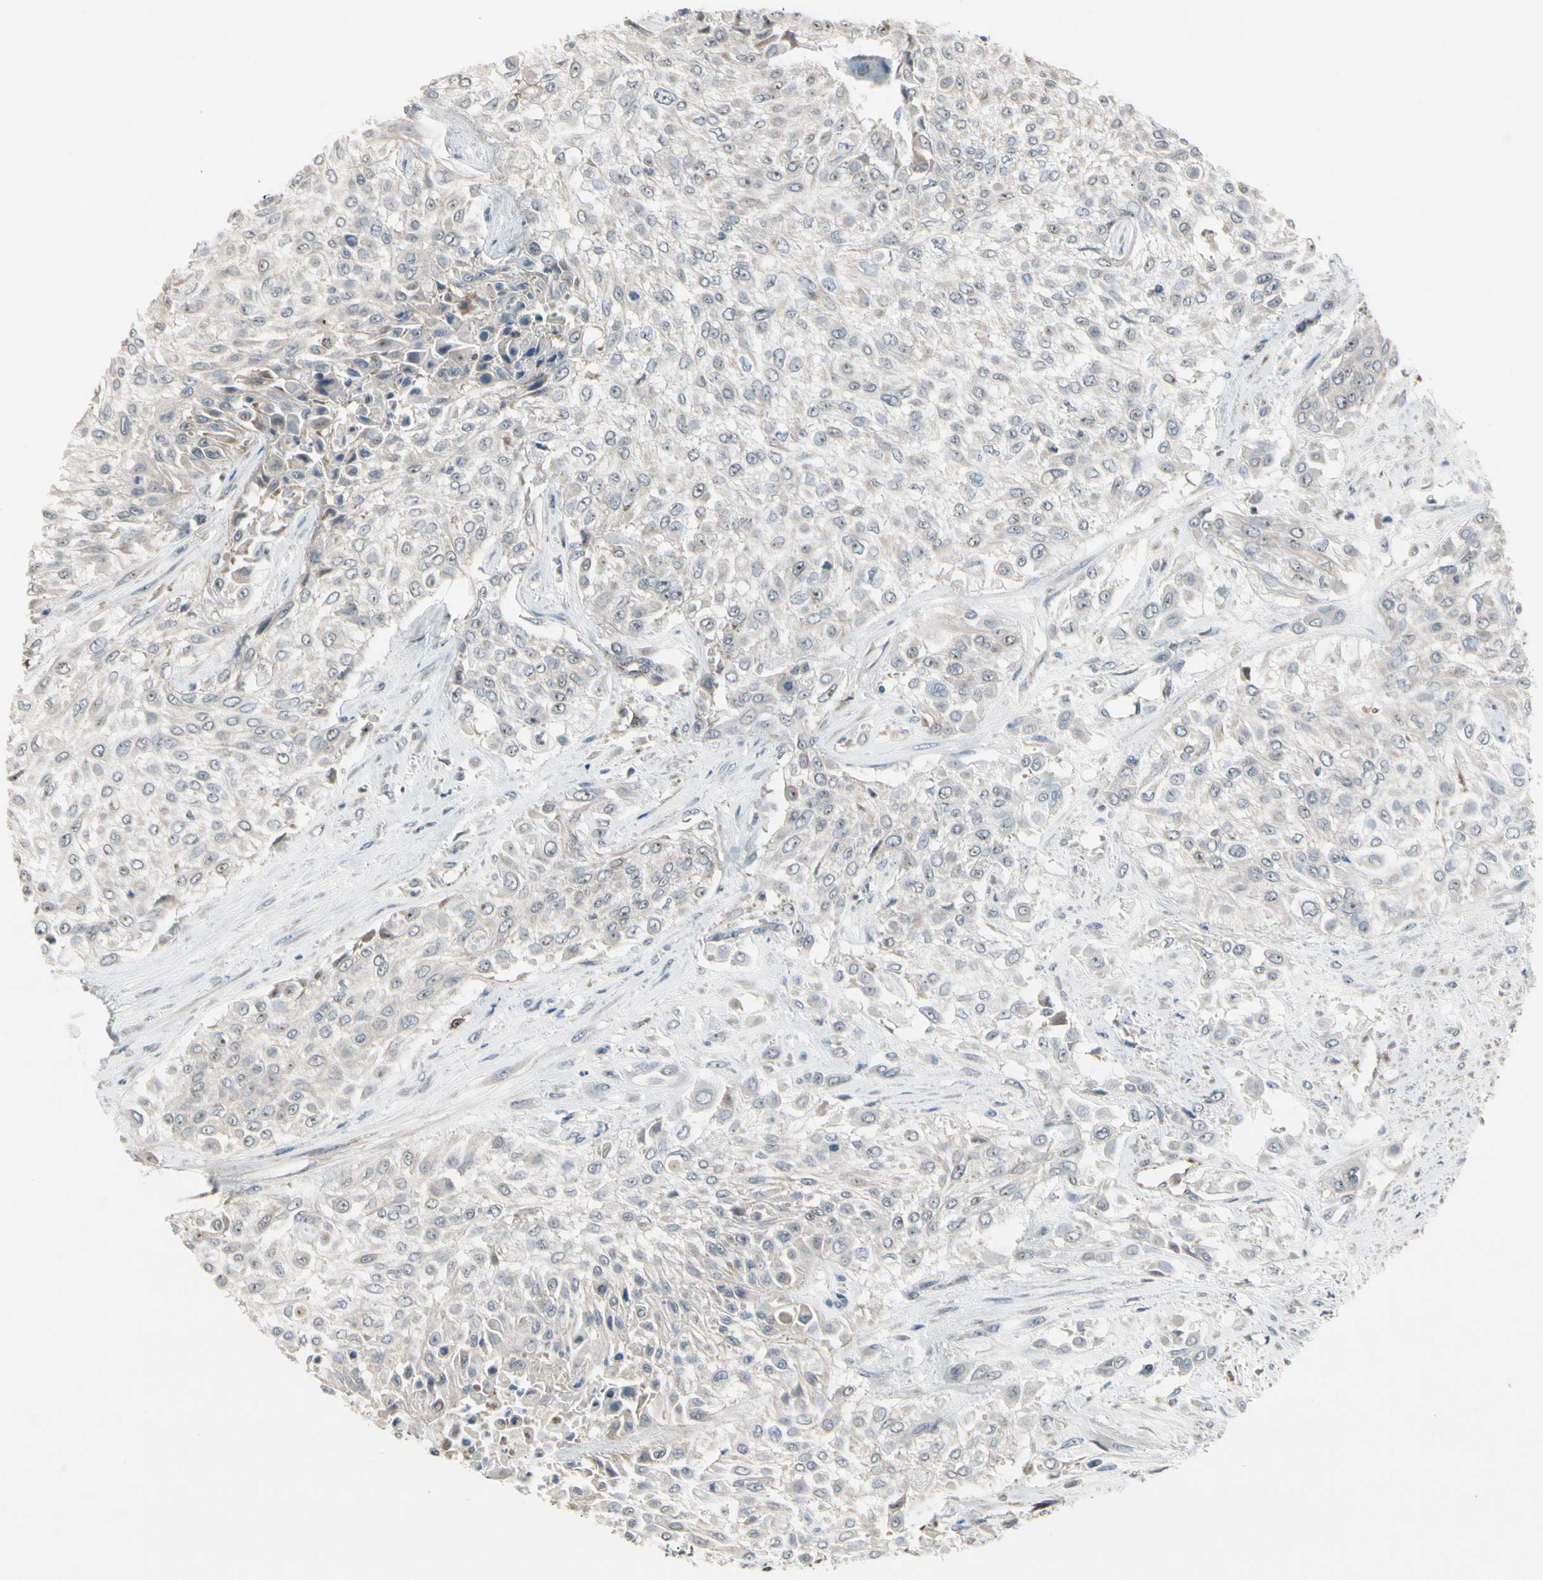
{"staining": {"intensity": "weak", "quantity": "25%-75%", "location": "cytoplasmic/membranous"}, "tissue": "urothelial cancer", "cell_type": "Tumor cells", "image_type": "cancer", "snomed": [{"axis": "morphology", "description": "Urothelial carcinoma, High grade"}, {"axis": "topography", "description": "Urinary bladder"}], "caption": "Human urothelial carcinoma (high-grade) stained with a brown dye demonstrates weak cytoplasmic/membranous positive staining in approximately 25%-75% of tumor cells.", "gene": "CPT1A", "patient": {"sex": "male", "age": 57}}